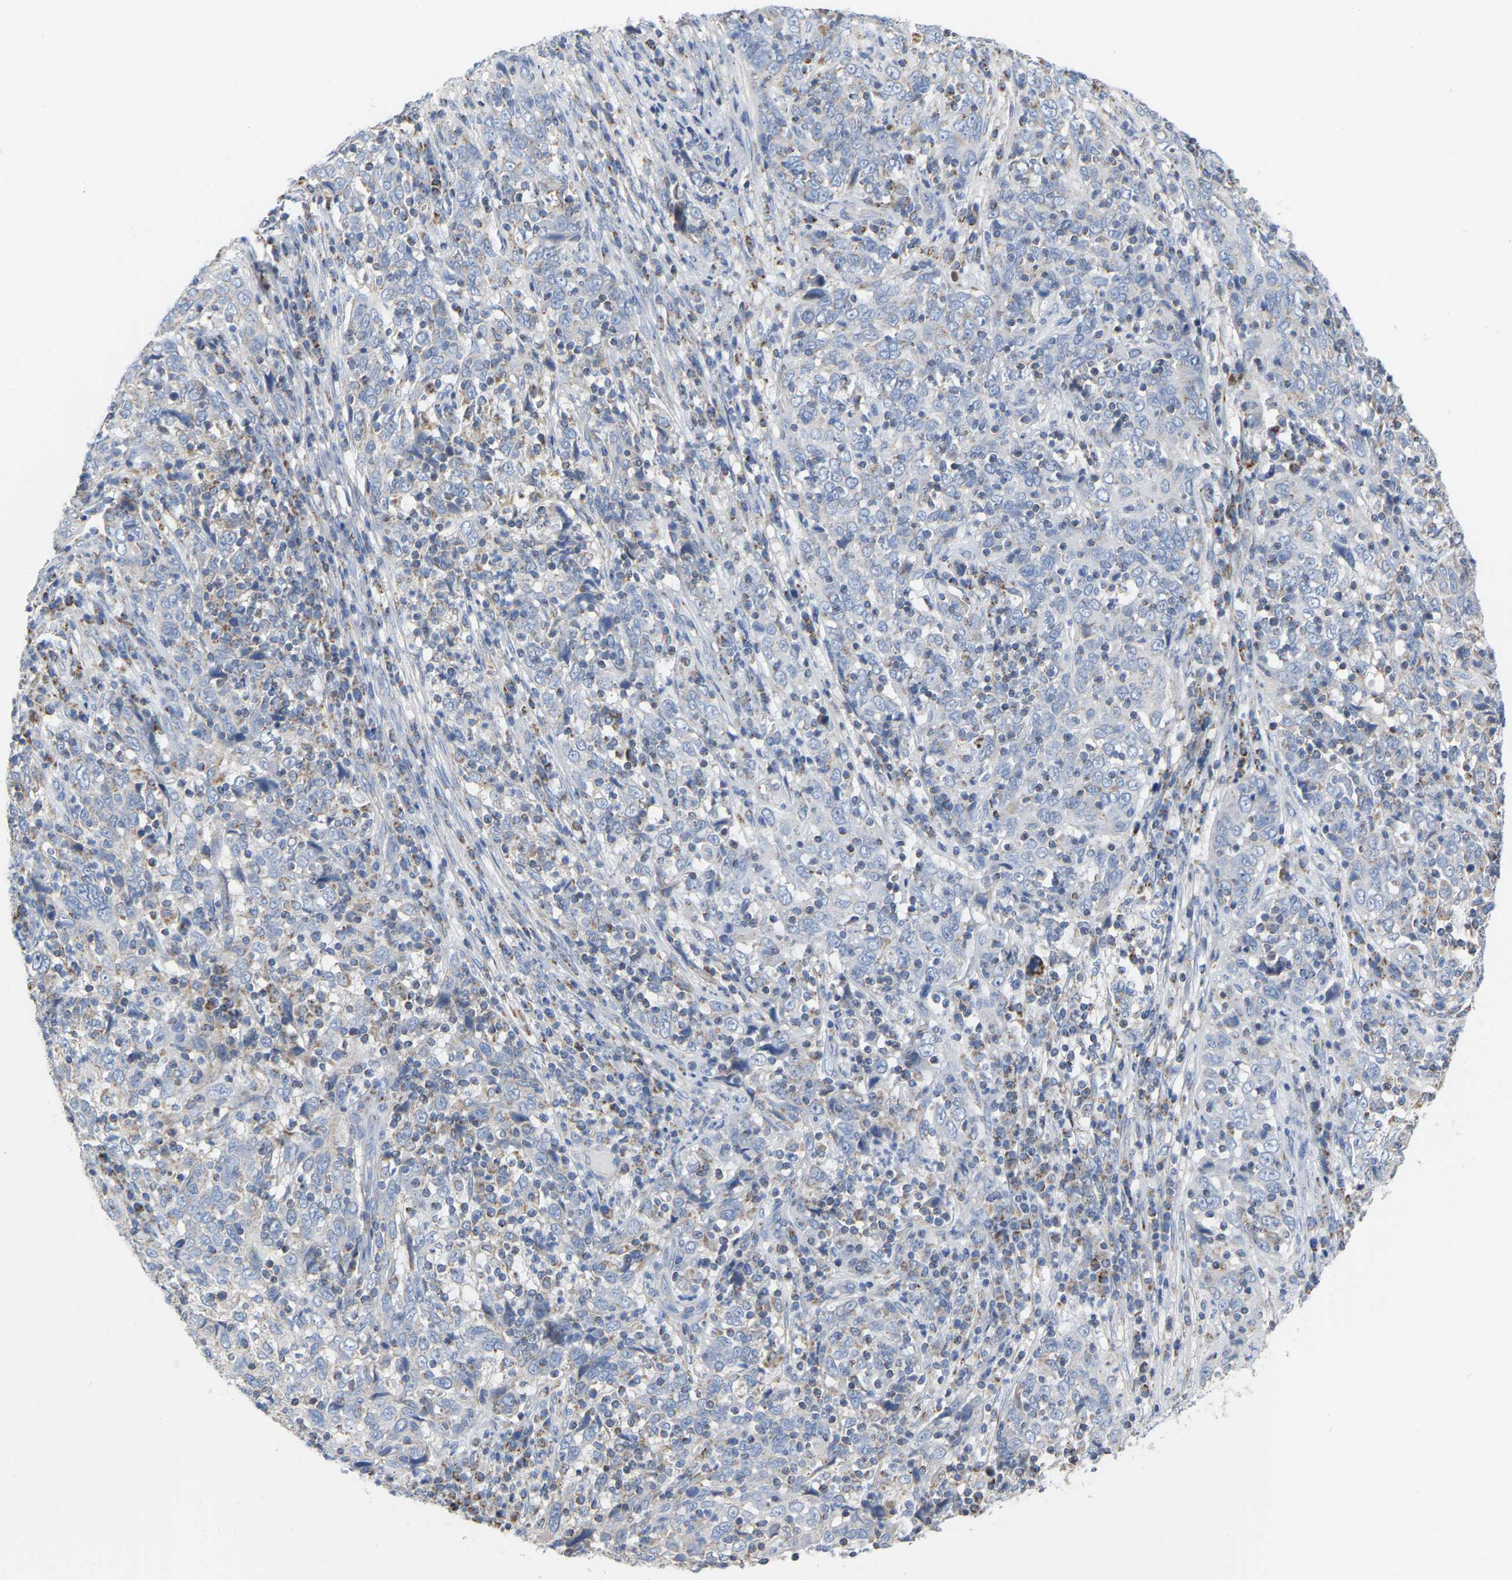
{"staining": {"intensity": "negative", "quantity": "none", "location": "none"}, "tissue": "cervical cancer", "cell_type": "Tumor cells", "image_type": "cancer", "snomed": [{"axis": "morphology", "description": "Squamous cell carcinoma, NOS"}, {"axis": "topography", "description": "Cervix"}], "caption": "Immunohistochemical staining of human squamous cell carcinoma (cervical) exhibits no significant positivity in tumor cells.", "gene": "CBLB", "patient": {"sex": "female", "age": 46}}